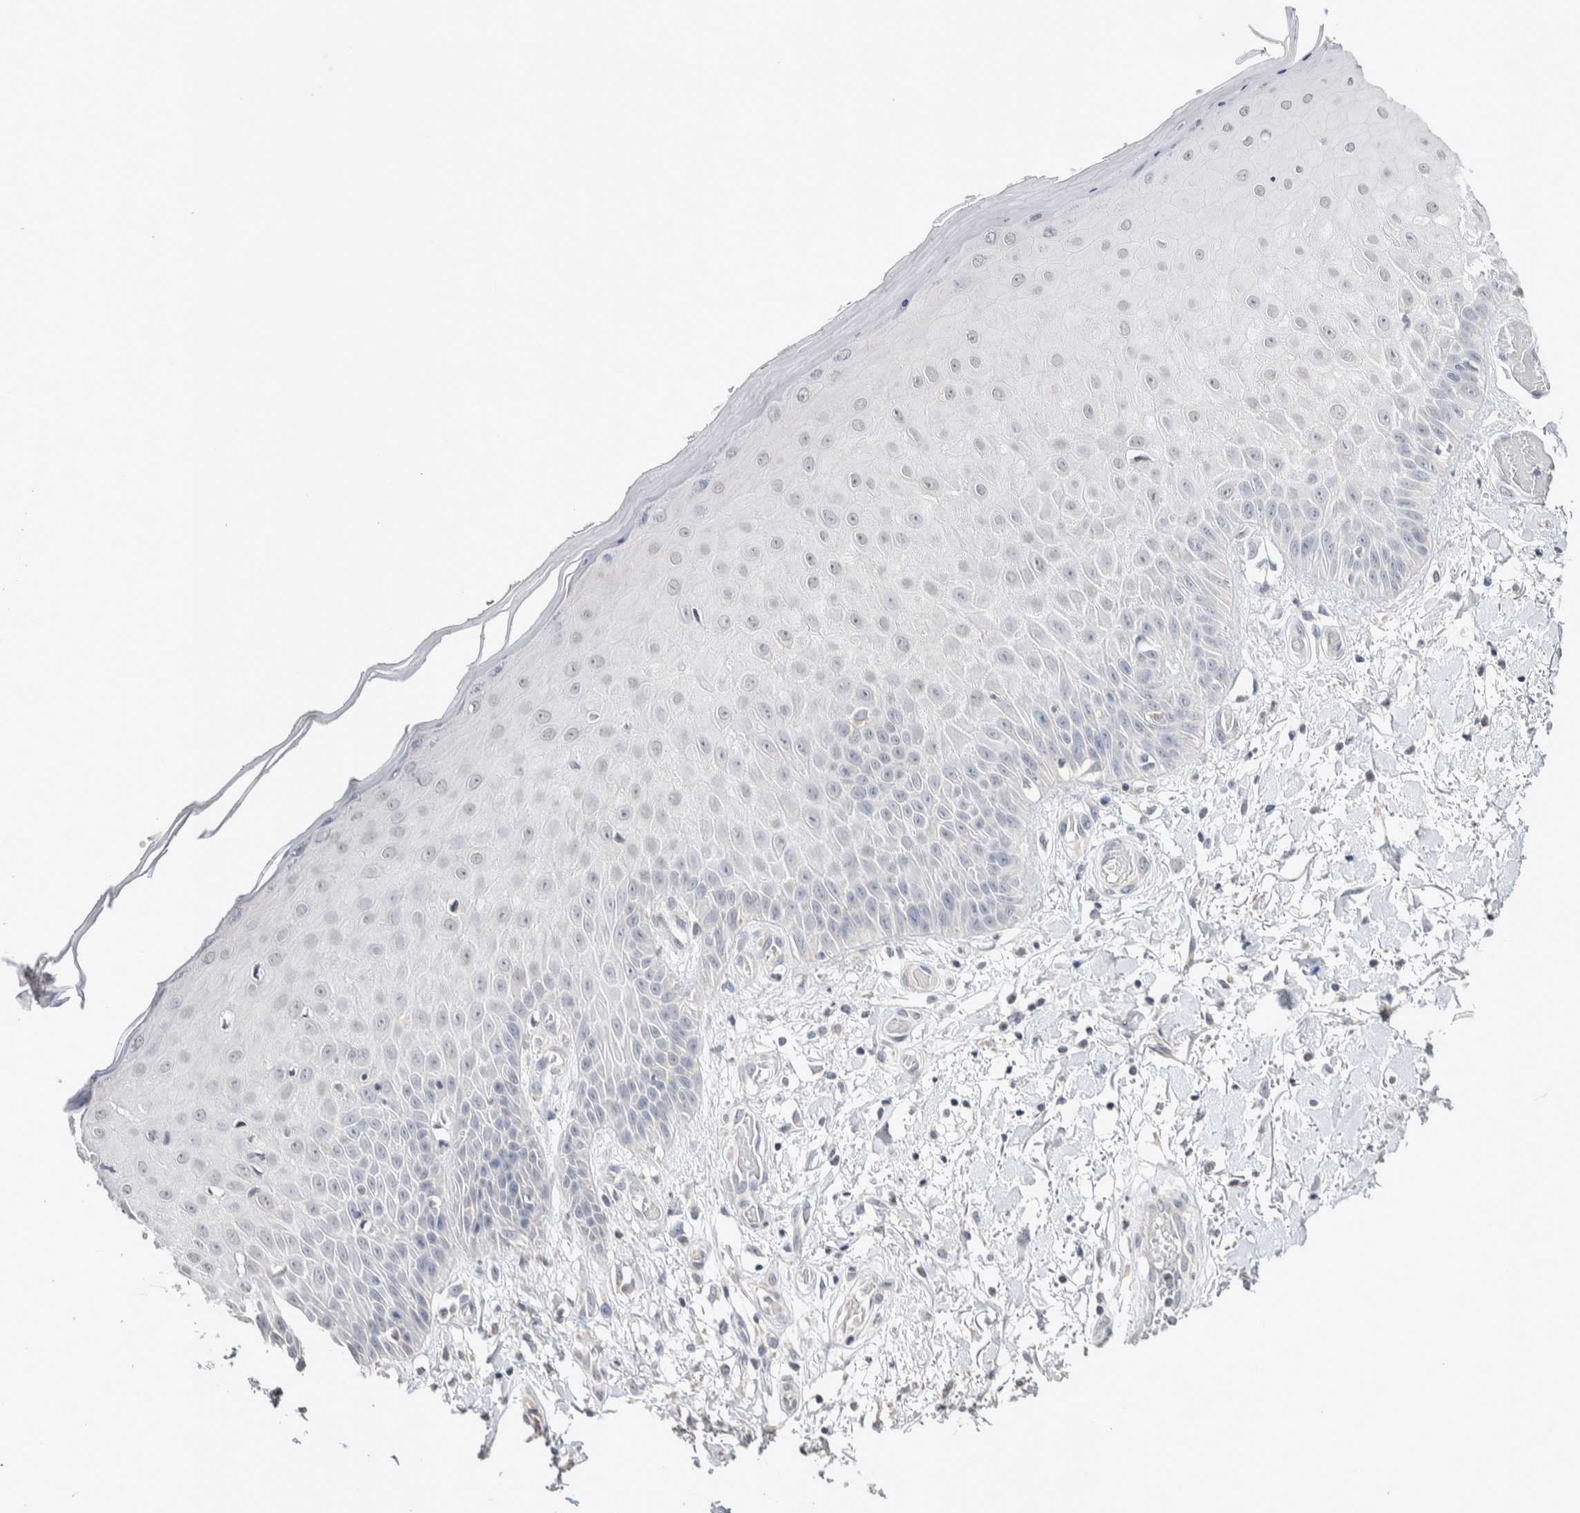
{"staining": {"intensity": "negative", "quantity": "none", "location": "none"}, "tissue": "skin", "cell_type": "Fibroblasts", "image_type": "normal", "snomed": [{"axis": "morphology", "description": "Normal tissue, NOS"}, {"axis": "morphology", "description": "Inflammation, NOS"}, {"axis": "topography", "description": "Skin"}], "caption": "The immunohistochemistry micrograph has no significant expression in fibroblasts of skin.", "gene": "CRAT", "patient": {"sex": "female", "age": 44}}